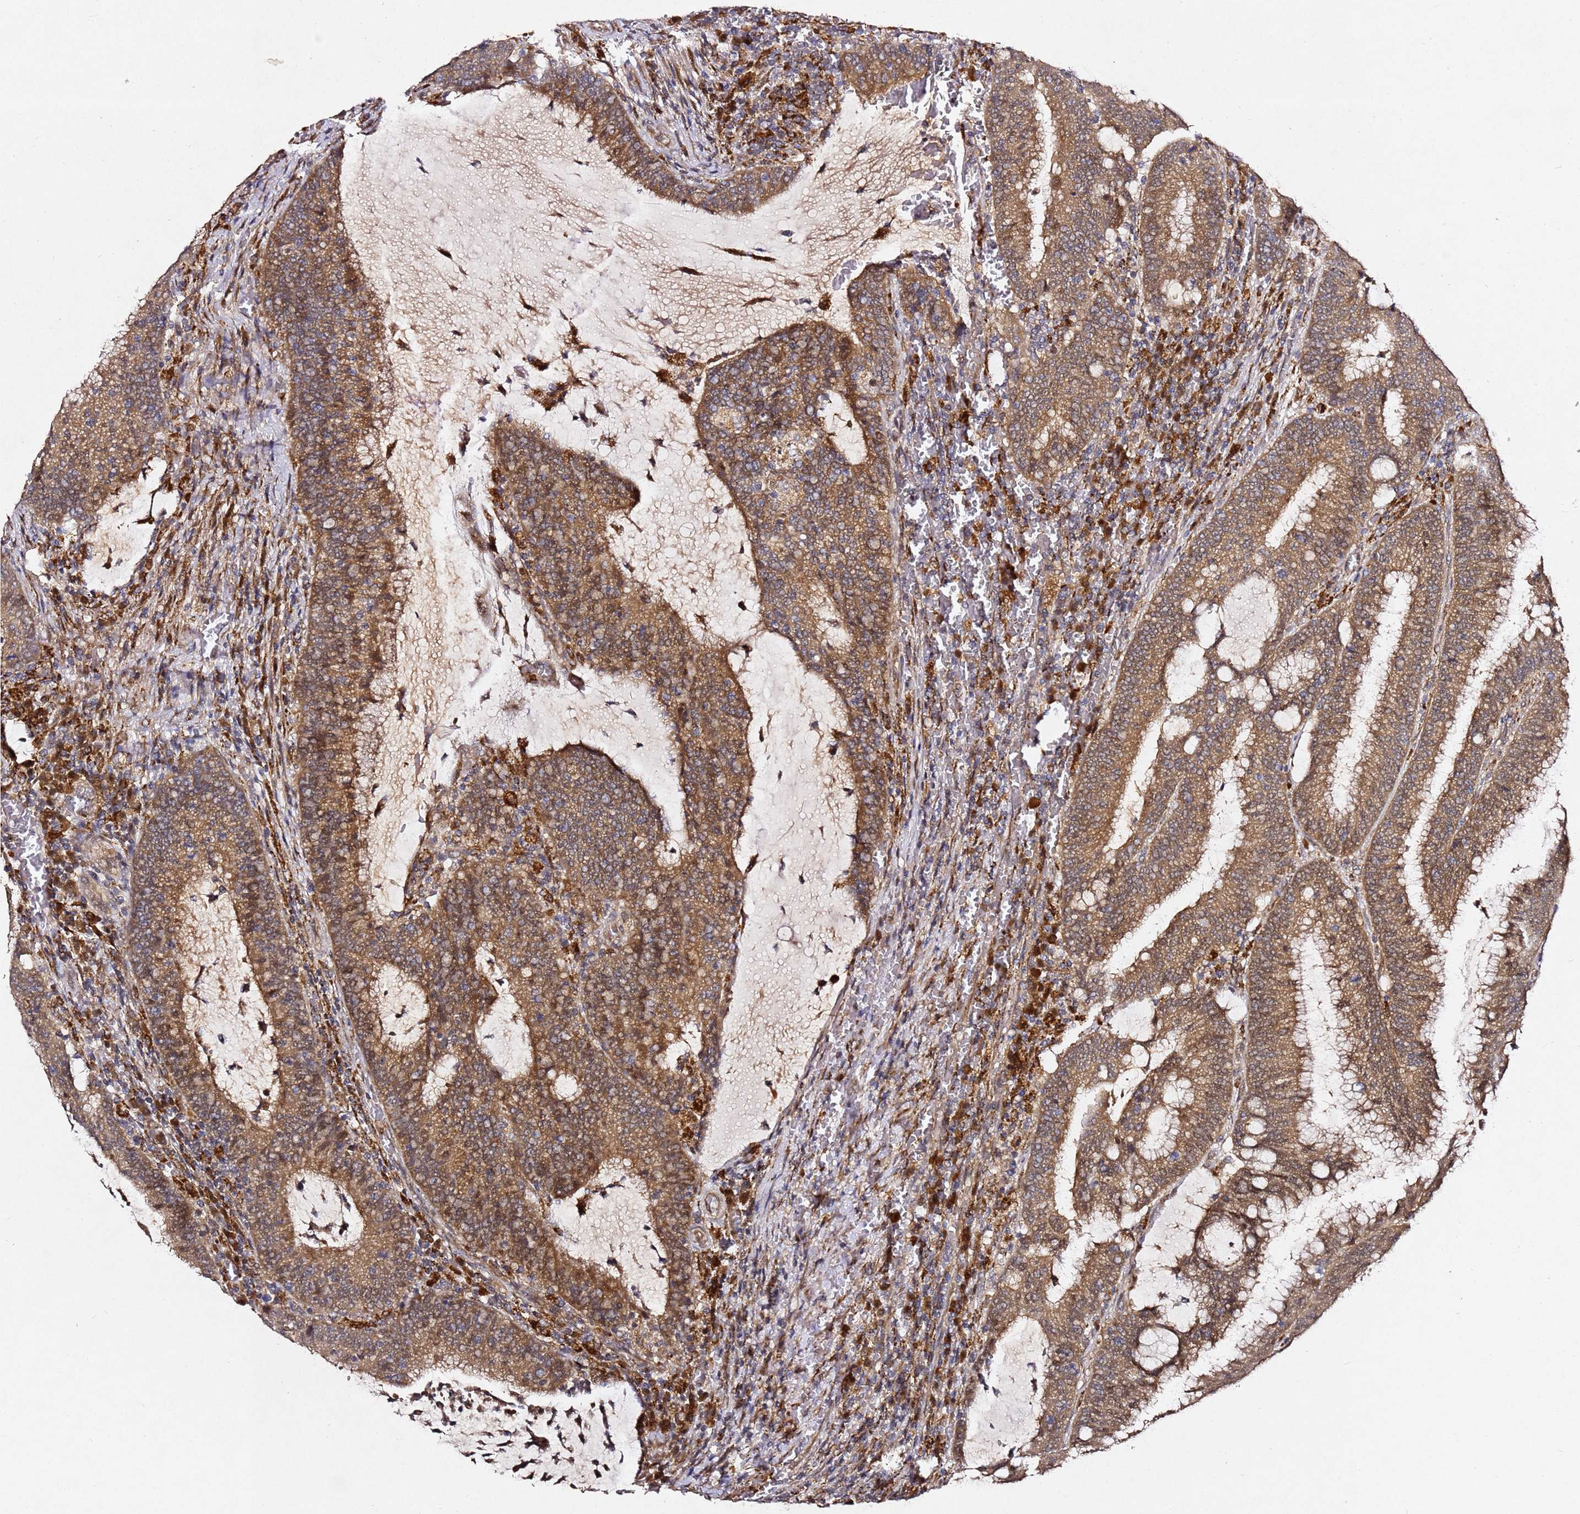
{"staining": {"intensity": "moderate", "quantity": ">75%", "location": "cytoplasmic/membranous"}, "tissue": "colorectal cancer", "cell_type": "Tumor cells", "image_type": "cancer", "snomed": [{"axis": "morphology", "description": "Adenocarcinoma, NOS"}, {"axis": "topography", "description": "Rectum"}], "caption": "Immunohistochemical staining of human colorectal cancer displays medium levels of moderate cytoplasmic/membranous protein staining in approximately >75% of tumor cells.", "gene": "ALG11", "patient": {"sex": "female", "age": 77}}